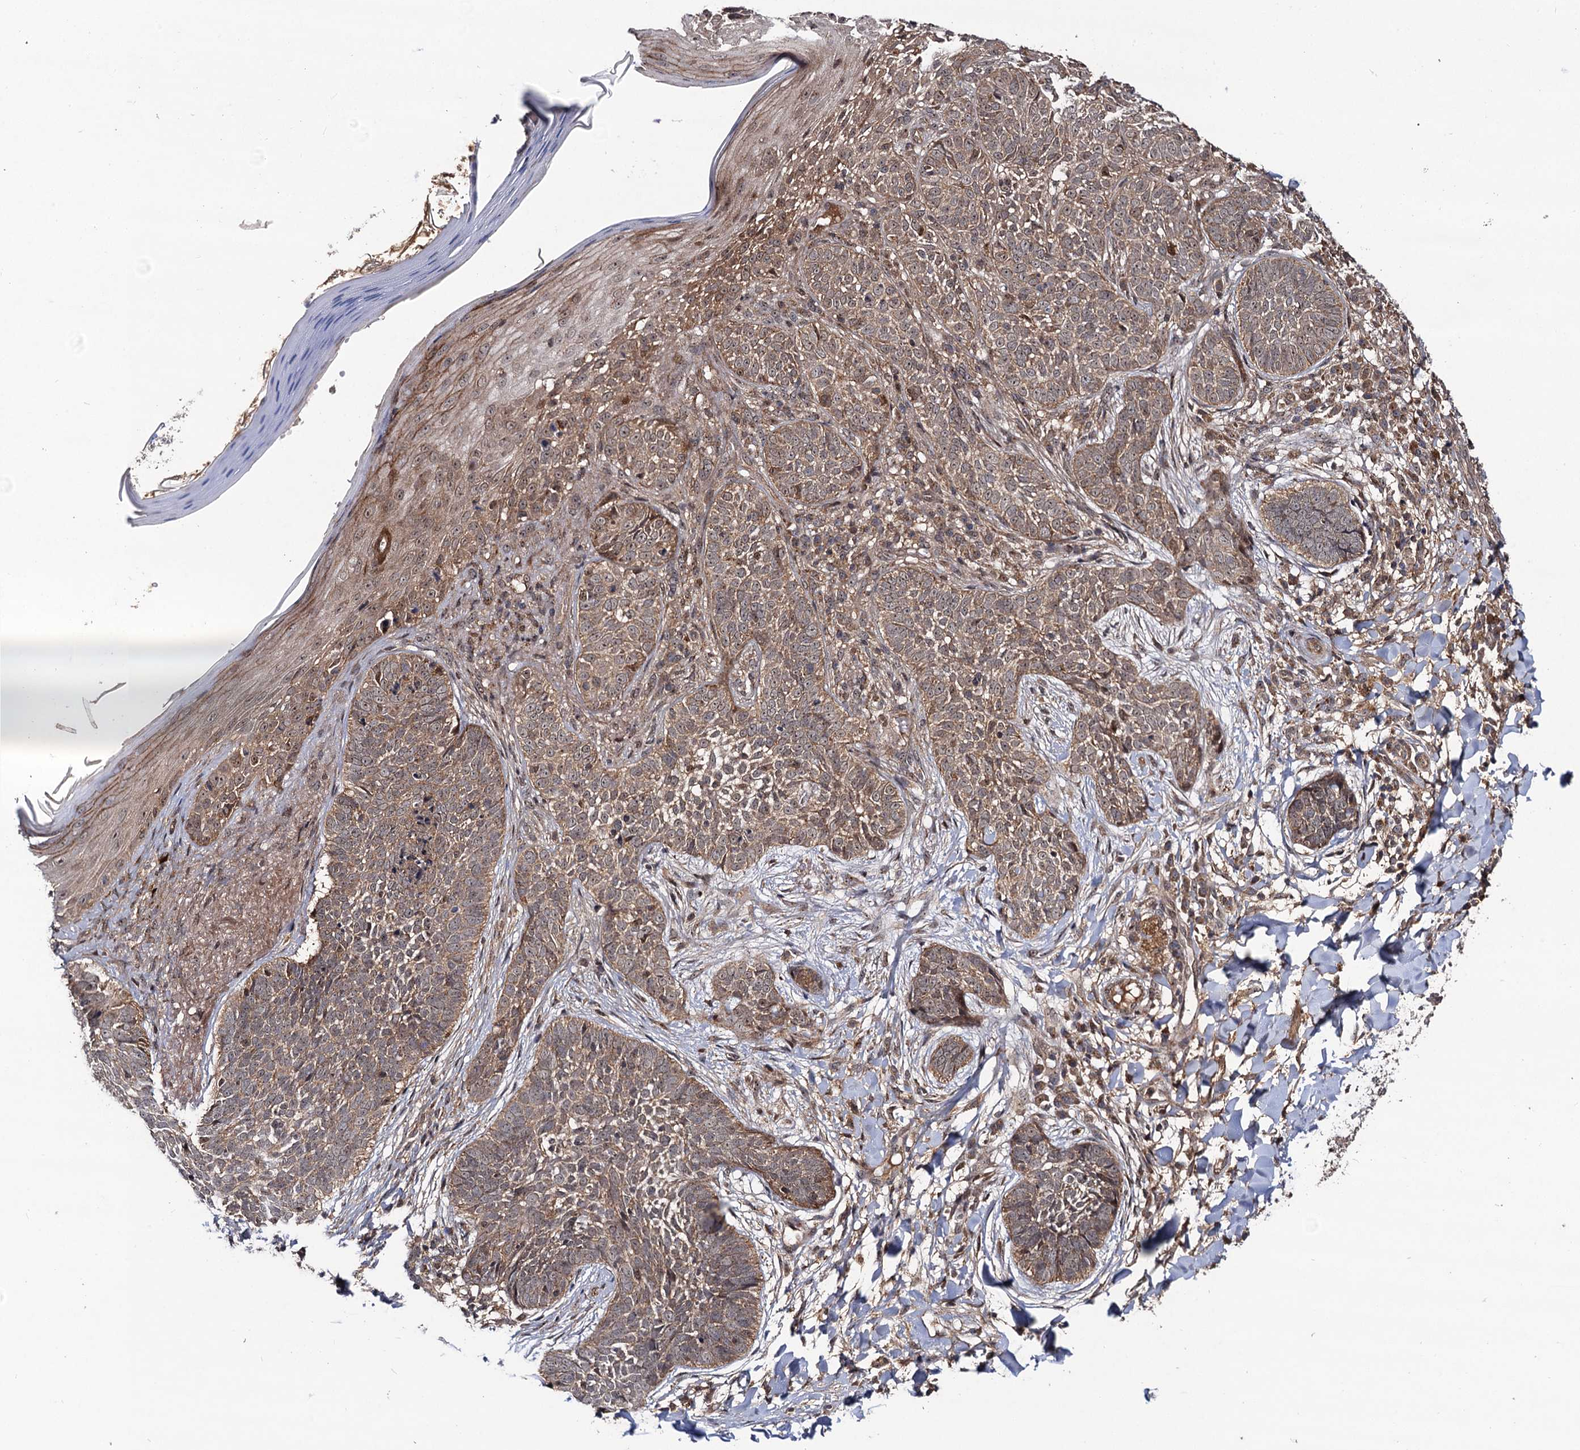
{"staining": {"intensity": "moderate", "quantity": ">75%", "location": "cytoplasmic/membranous"}, "tissue": "skin cancer", "cell_type": "Tumor cells", "image_type": "cancer", "snomed": [{"axis": "morphology", "description": "Basal cell carcinoma"}, {"axis": "topography", "description": "Skin"}], "caption": "Immunohistochemical staining of human skin cancer demonstrates medium levels of moderate cytoplasmic/membranous protein expression in about >75% of tumor cells.", "gene": "KXD1", "patient": {"sex": "female", "age": 61}}